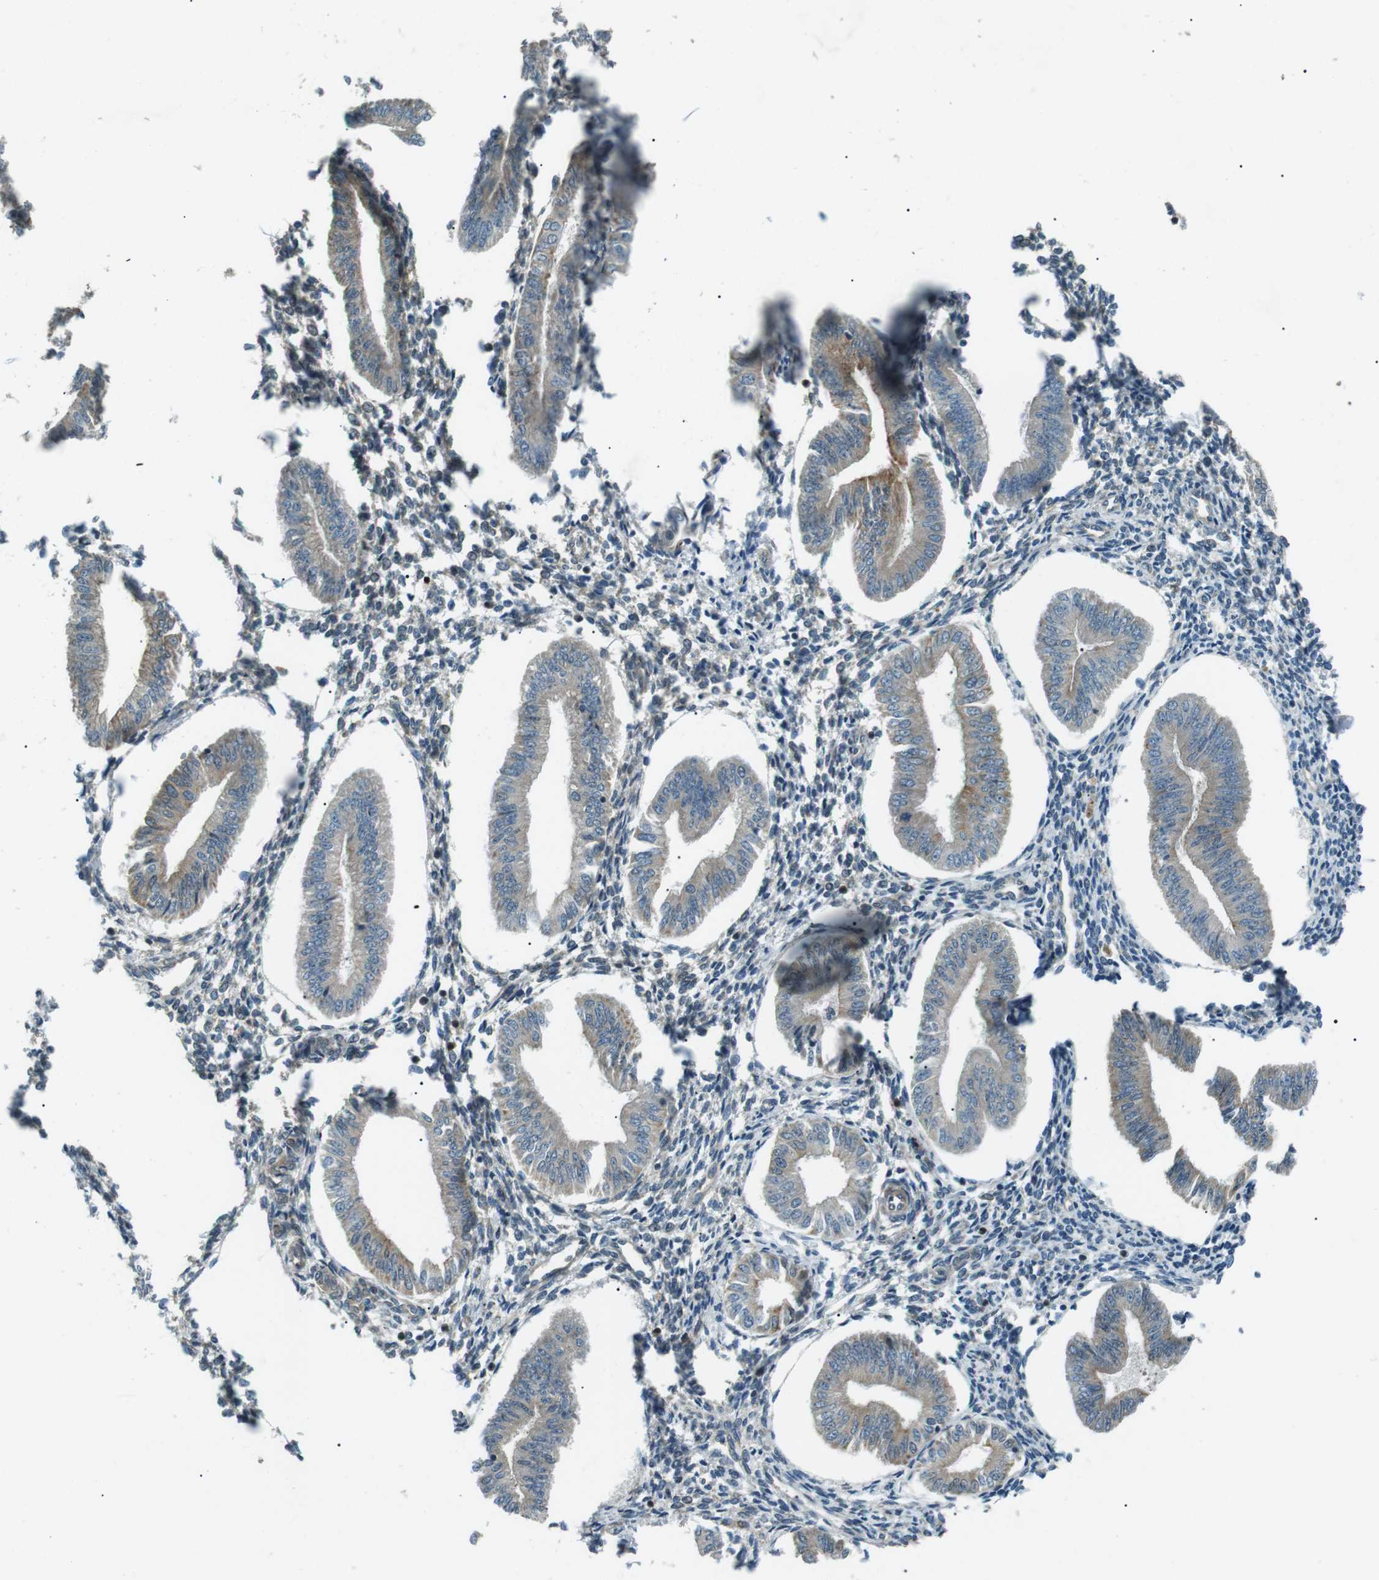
{"staining": {"intensity": "moderate", "quantity": "<25%", "location": "cytoplasmic/membranous"}, "tissue": "endometrium", "cell_type": "Cells in endometrial stroma", "image_type": "normal", "snomed": [{"axis": "morphology", "description": "Normal tissue, NOS"}, {"axis": "topography", "description": "Endometrium"}], "caption": "Endometrium stained for a protein reveals moderate cytoplasmic/membranous positivity in cells in endometrial stroma. (DAB (3,3'-diaminobenzidine) IHC, brown staining for protein, blue staining for nuclei).", "gene": "TMEM74", "patient": {"sex": "female", "age": 50}}